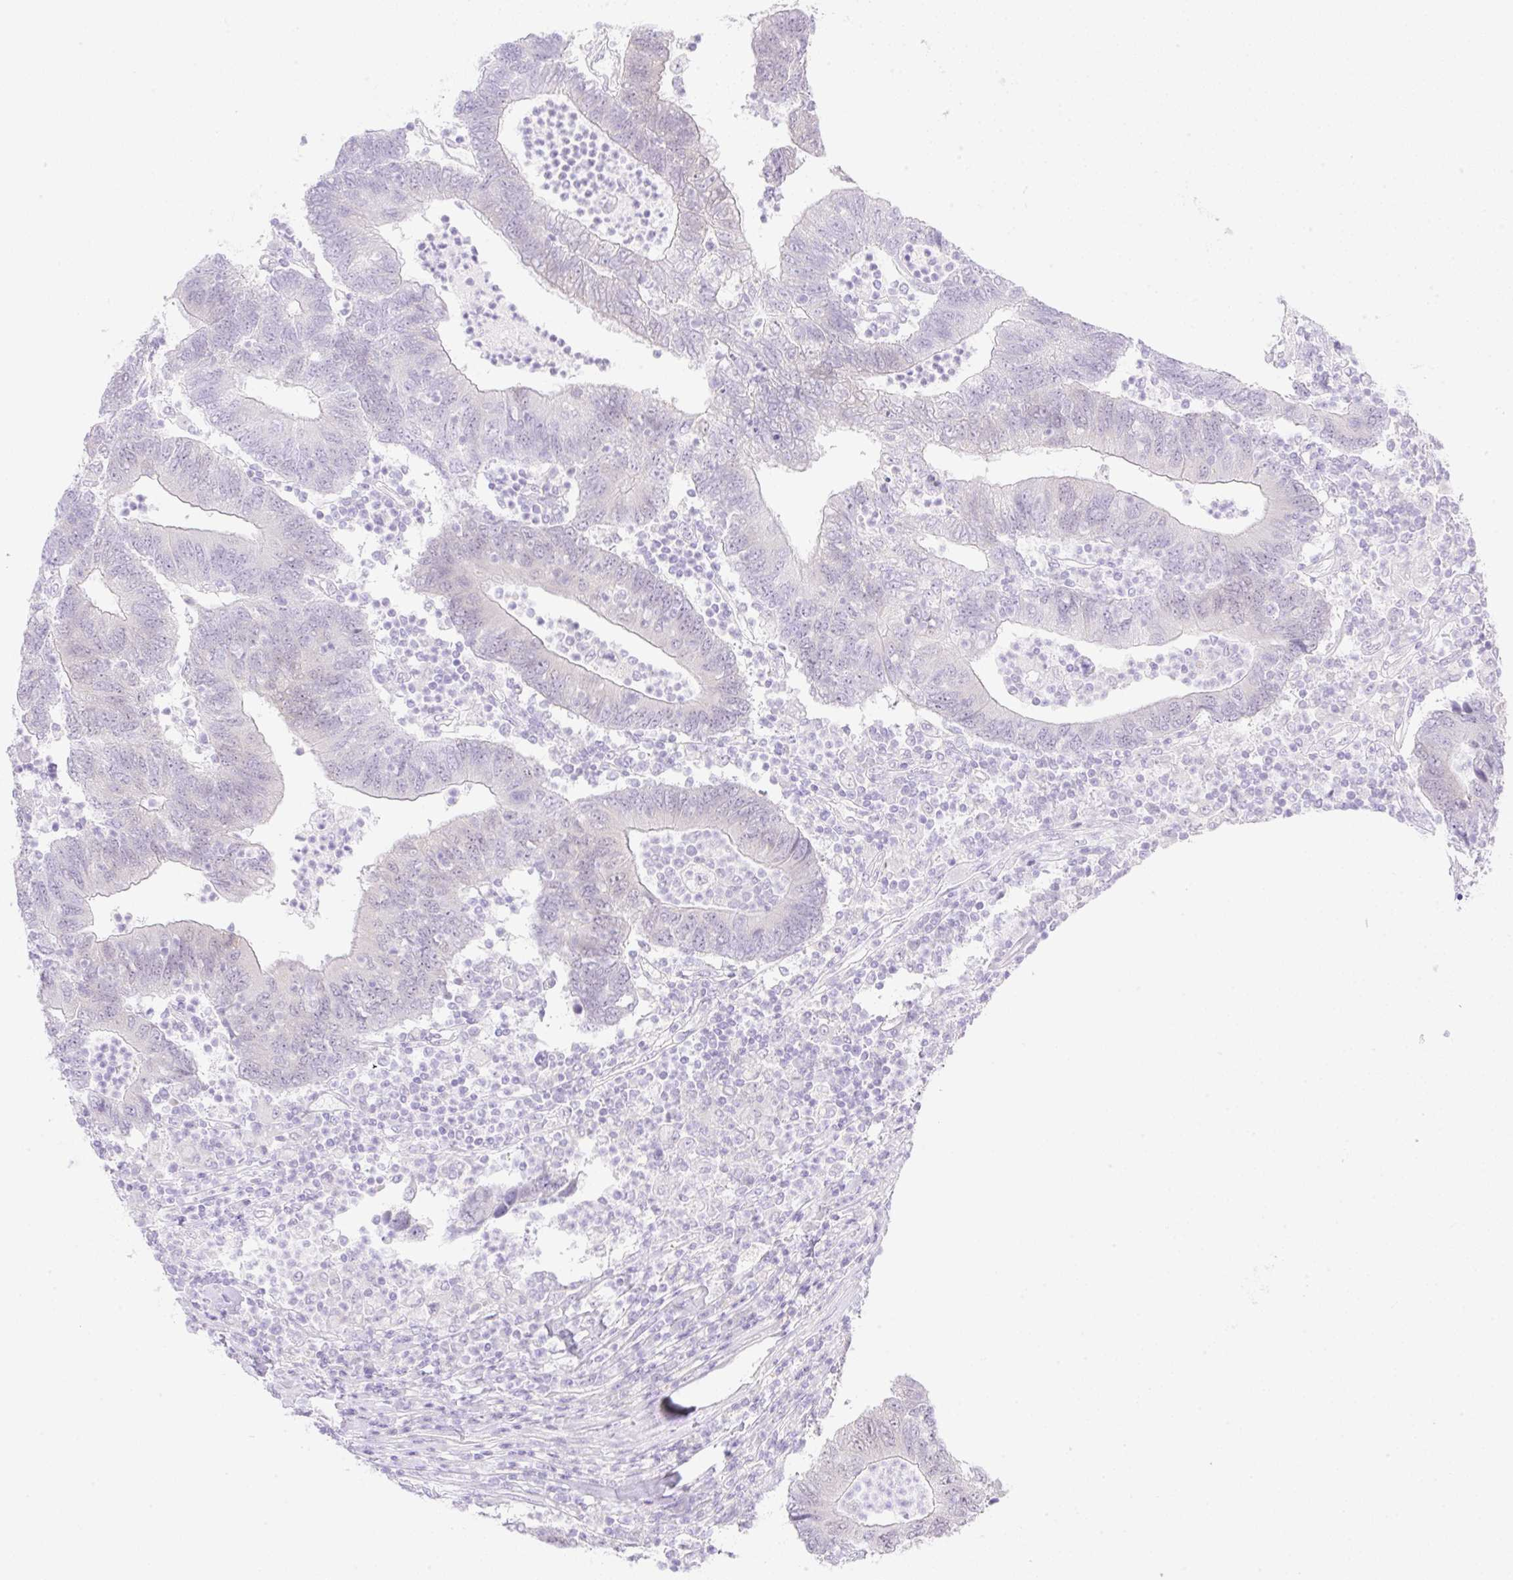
{"staining": {"intensity": "weak", "quantity": "<25%", "location": "nuclear"}, "tissue": "colorectal cancer", "cell_type": "Tumor cells", "image_type": "cancer", "snomed": [{"axis": "morphology", "description": "Adenocarcinoma, NOS"}, {"axis": "topography", "description": "Colon"}], "caption": "A micrograph of human adenocarcinoma (colorectal) is negative for staining in tumor cells. (DAB IHC, high magnification).", "gene": "CDX1", "patient": {"sex": "female", "age": 48}}